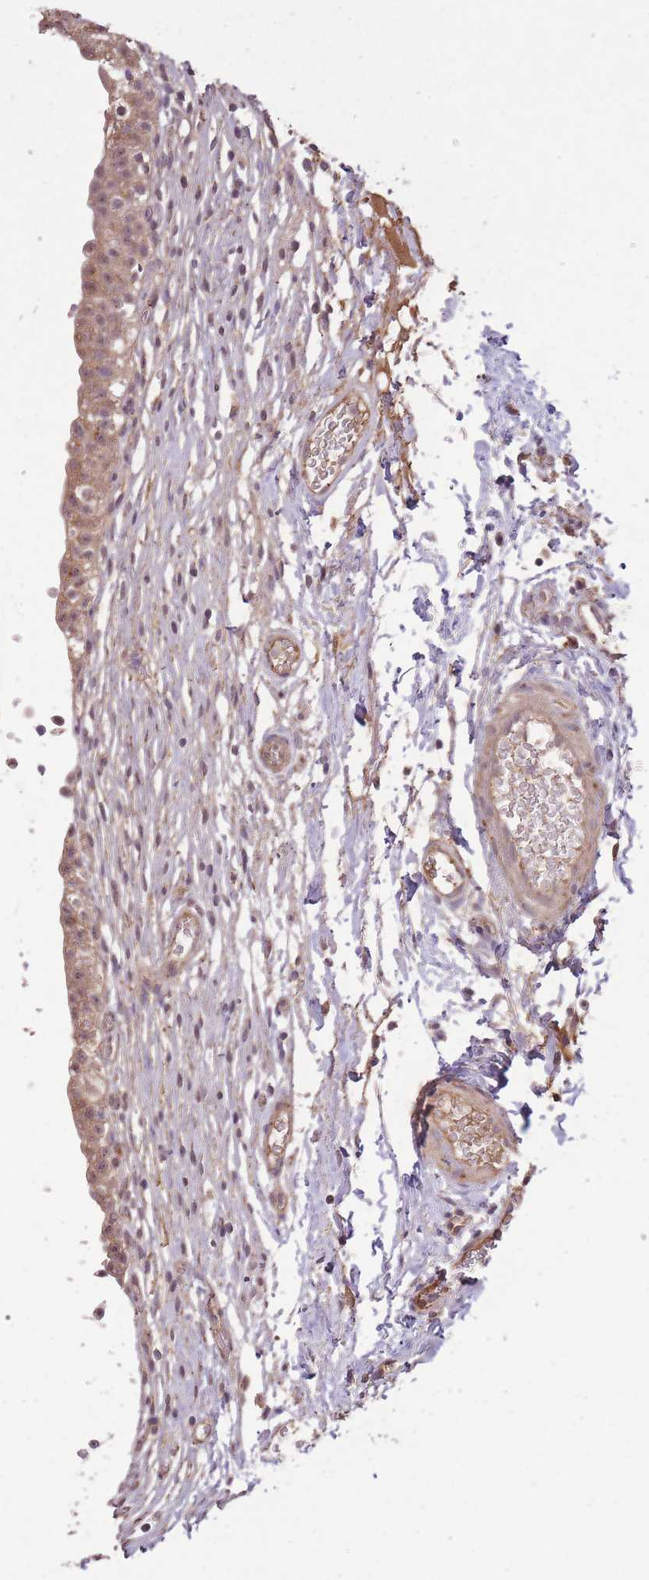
{"staining": {"intensity": "moderate", "quantity": "25%-75%", "location": "cytoplasmic/membranous"}, "tissue": "urinary bladder", "cell_type": "Urothelial cells", "image_type": "normal", "snomed": [{"axis": "morphology", "description": "Normal tissue, NOS"}, {"axis": "topography", "description": "Urinary bladder"}, {"axis": "topography", "description": "Peripheral nerve tissue"}], "caption": "Immunohistochemical staining of unremarkable human urinary bladder reveals medium levels of moderate cytoplasmic/membranous staining in approximately 25%-75% of urothelial cells.", "gene": "POLR3F", "patient": {"sex": "male", "age": 55}}